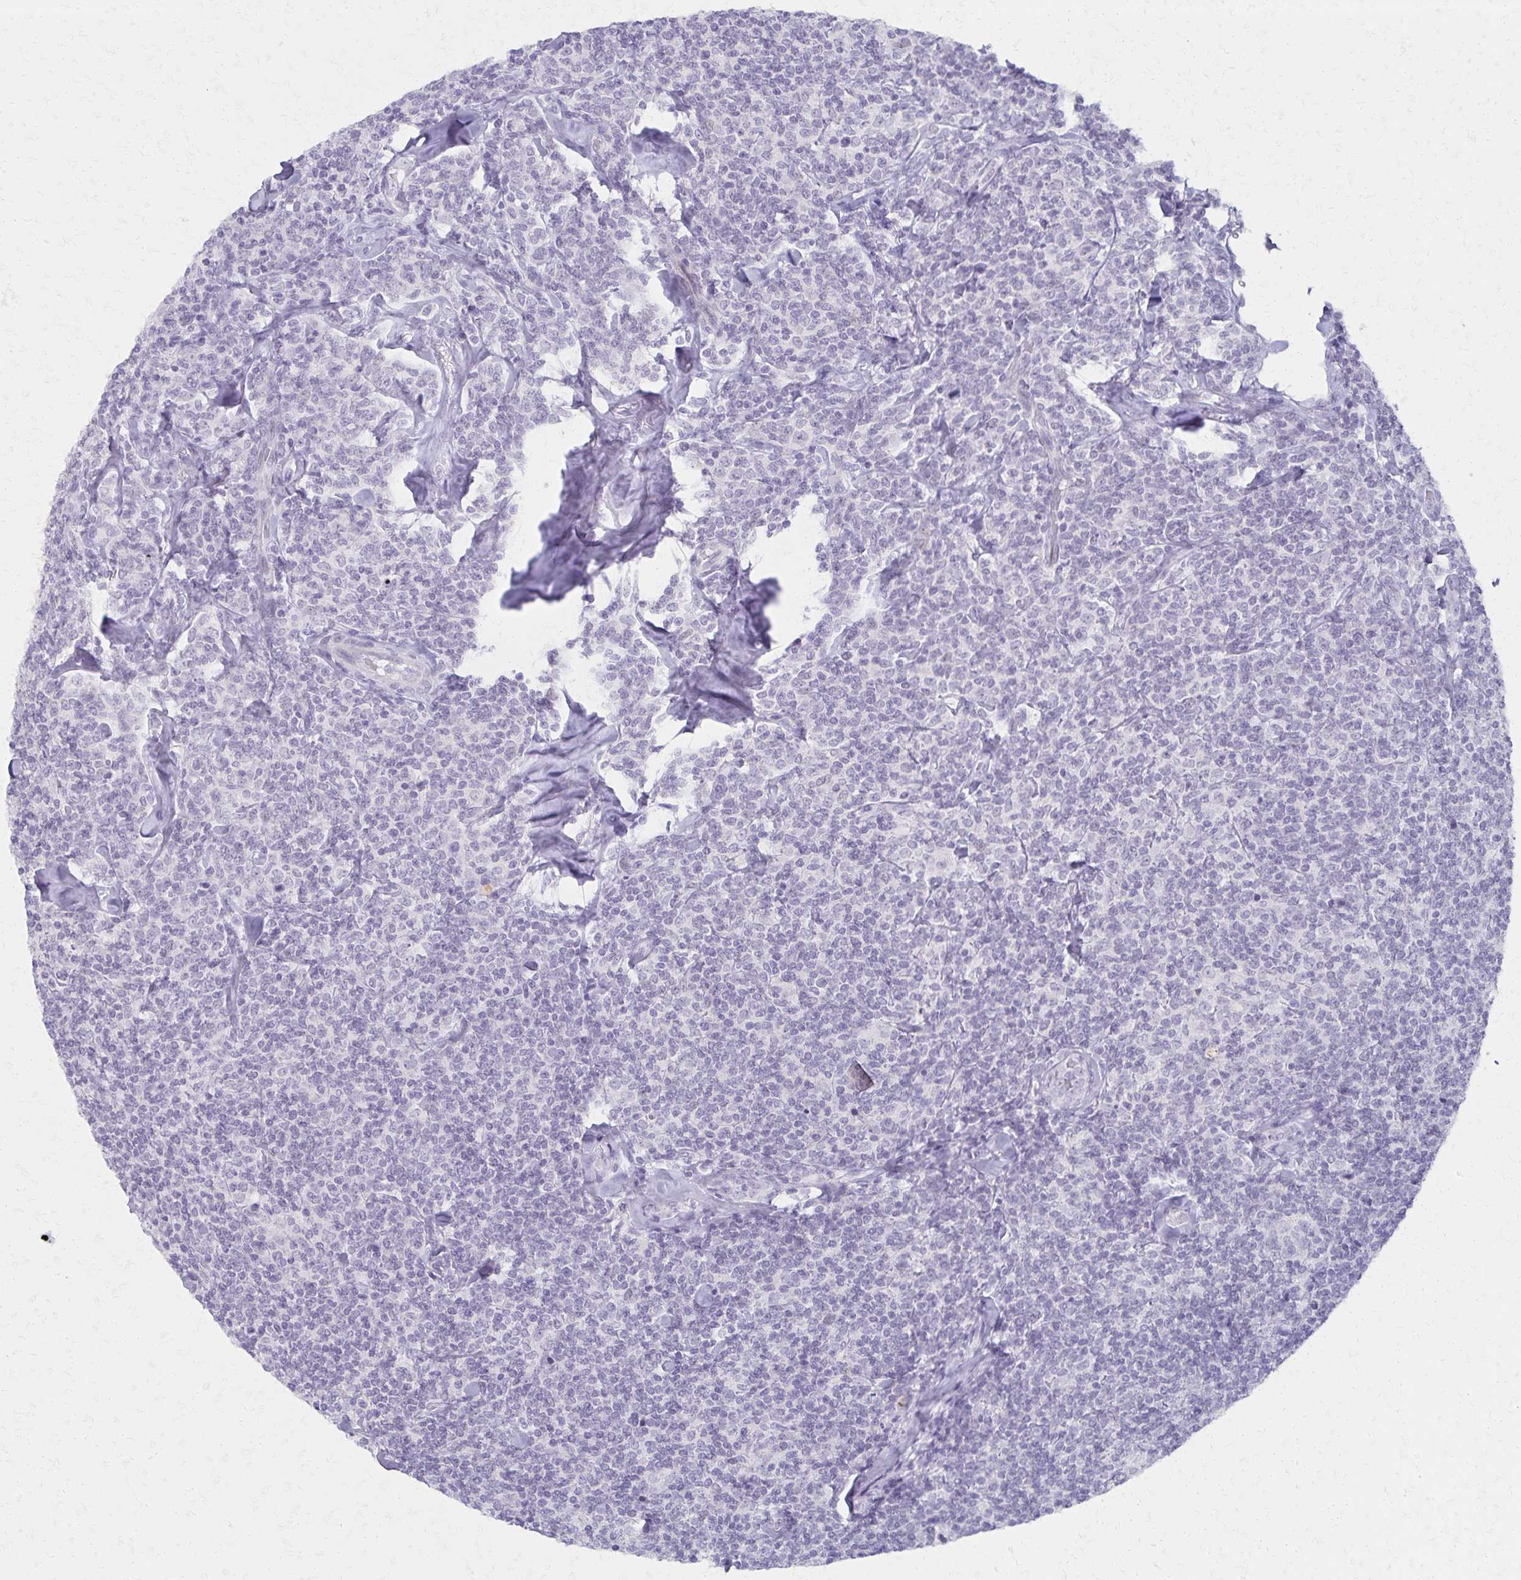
{"staining": {"intensity": "negative", "quantity": "none", "location": "none"}, "tissue": "lymphoma", "cell_type": "Tumor cells", "image_type": "cancer", "snomed": [{"axis": "morphology", "description": "Malignant lymphoma, non-Hodgkin's type, Low grade"}, {"axis": "topography", "description": "Lymph node"}], "caption": "An image of lymphoma stained for a protein displays no brown staining in tumor cells.", "gene": "MORC4", "patient": {"sex": "female", "age": 56}}